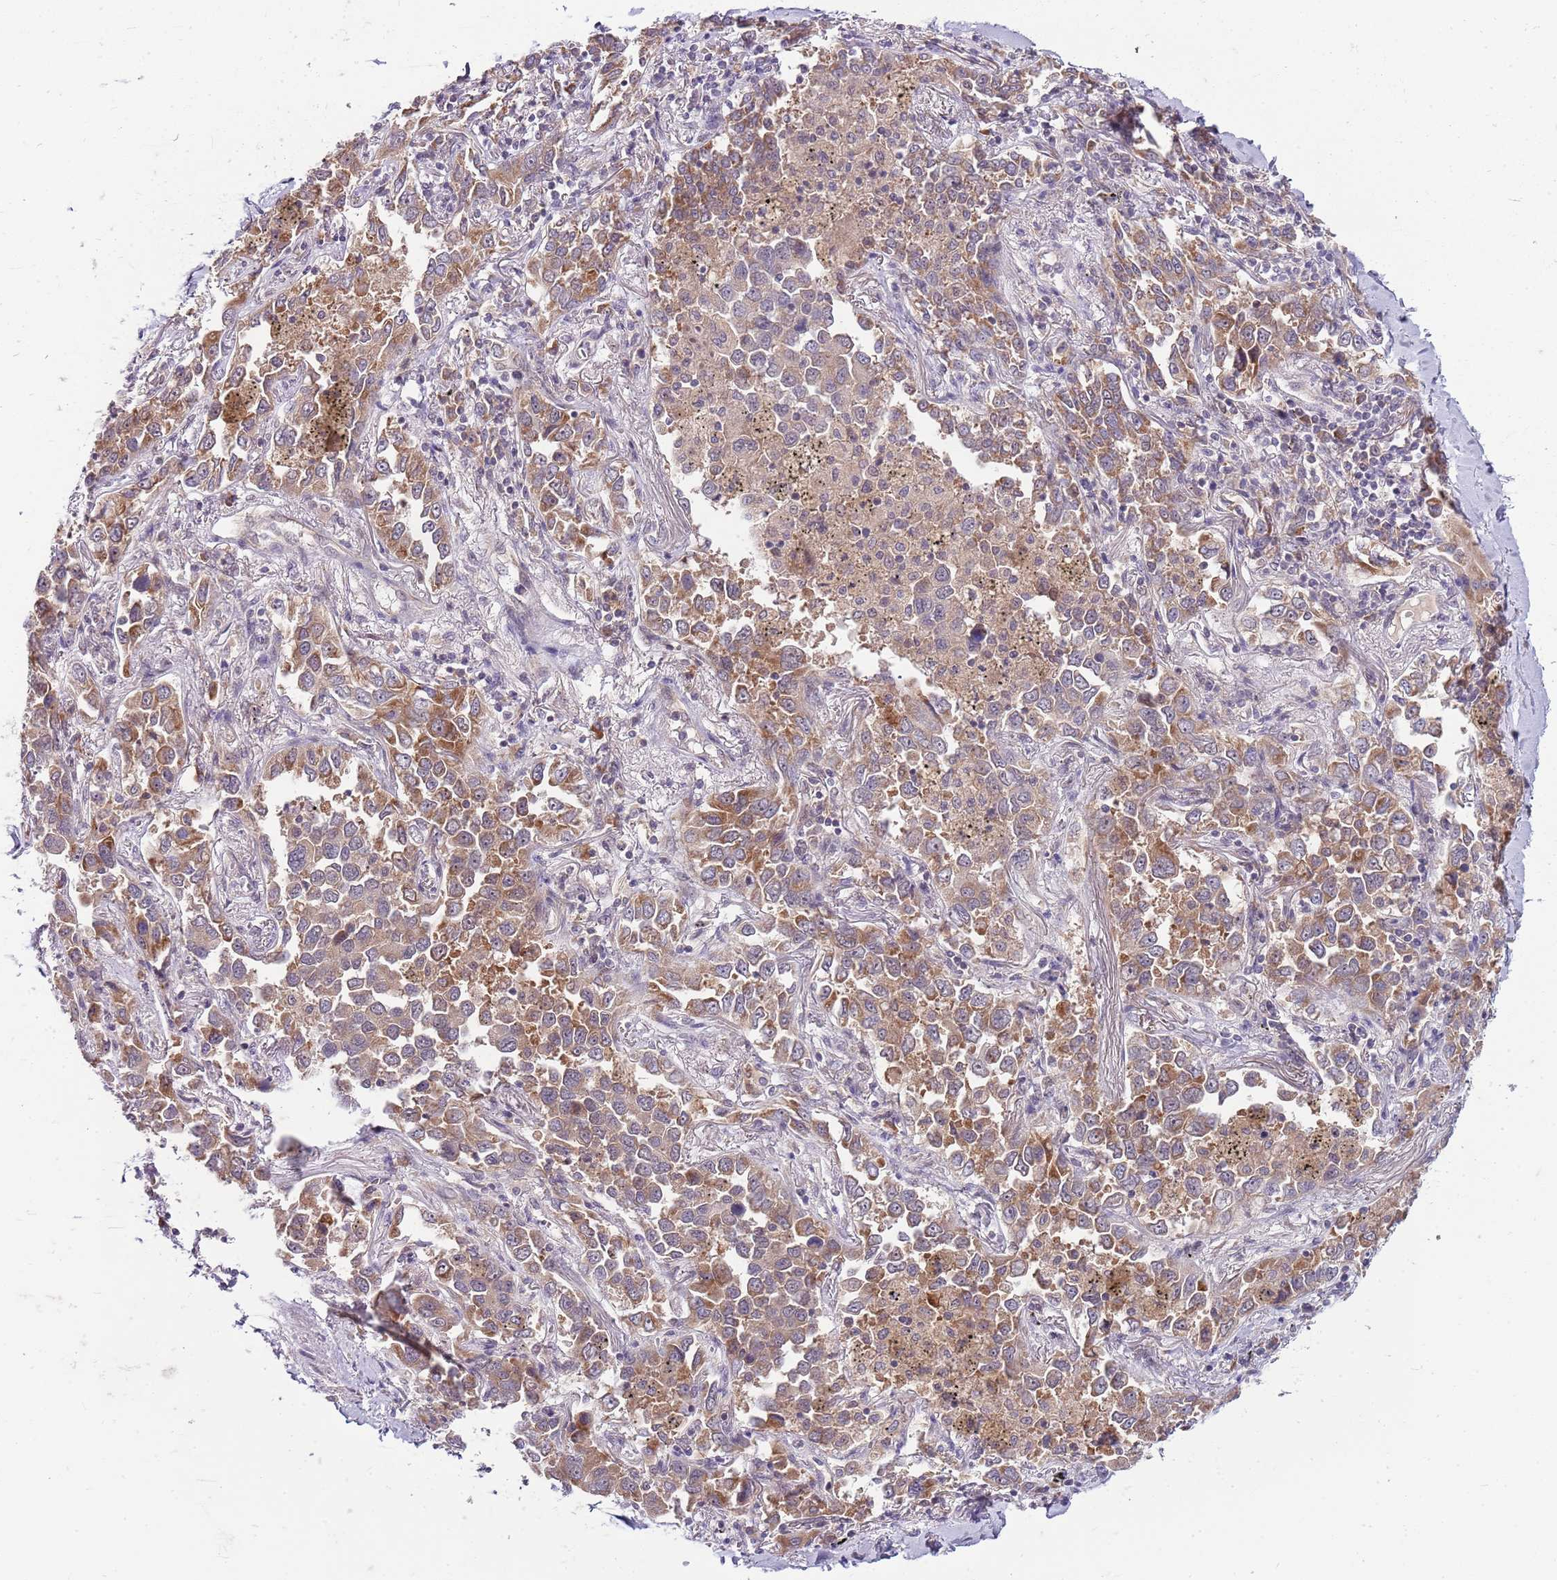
{"staining": {"intensity": "moderate", "quantity": ">75%", "location": "cytoplasmic/membranous"}, "tissue": "lung cancer", "cell_type": "Tumor cells", "image_type": "cancer", "snomed": [{"axis": "morphology", "description": "Adenocarcinoma, NOS"}, {"axis": "topography", "description": "Lung"}], "caption": "Immunohistochemical staining of human lung cancer (adenocarcinoma) displays medium levels of moderate cytoplasmic/membranous protein expression in about >75% of tumor cells.", "gene": "FBXL22", "patient": {"sex": "male", "age": 67}}